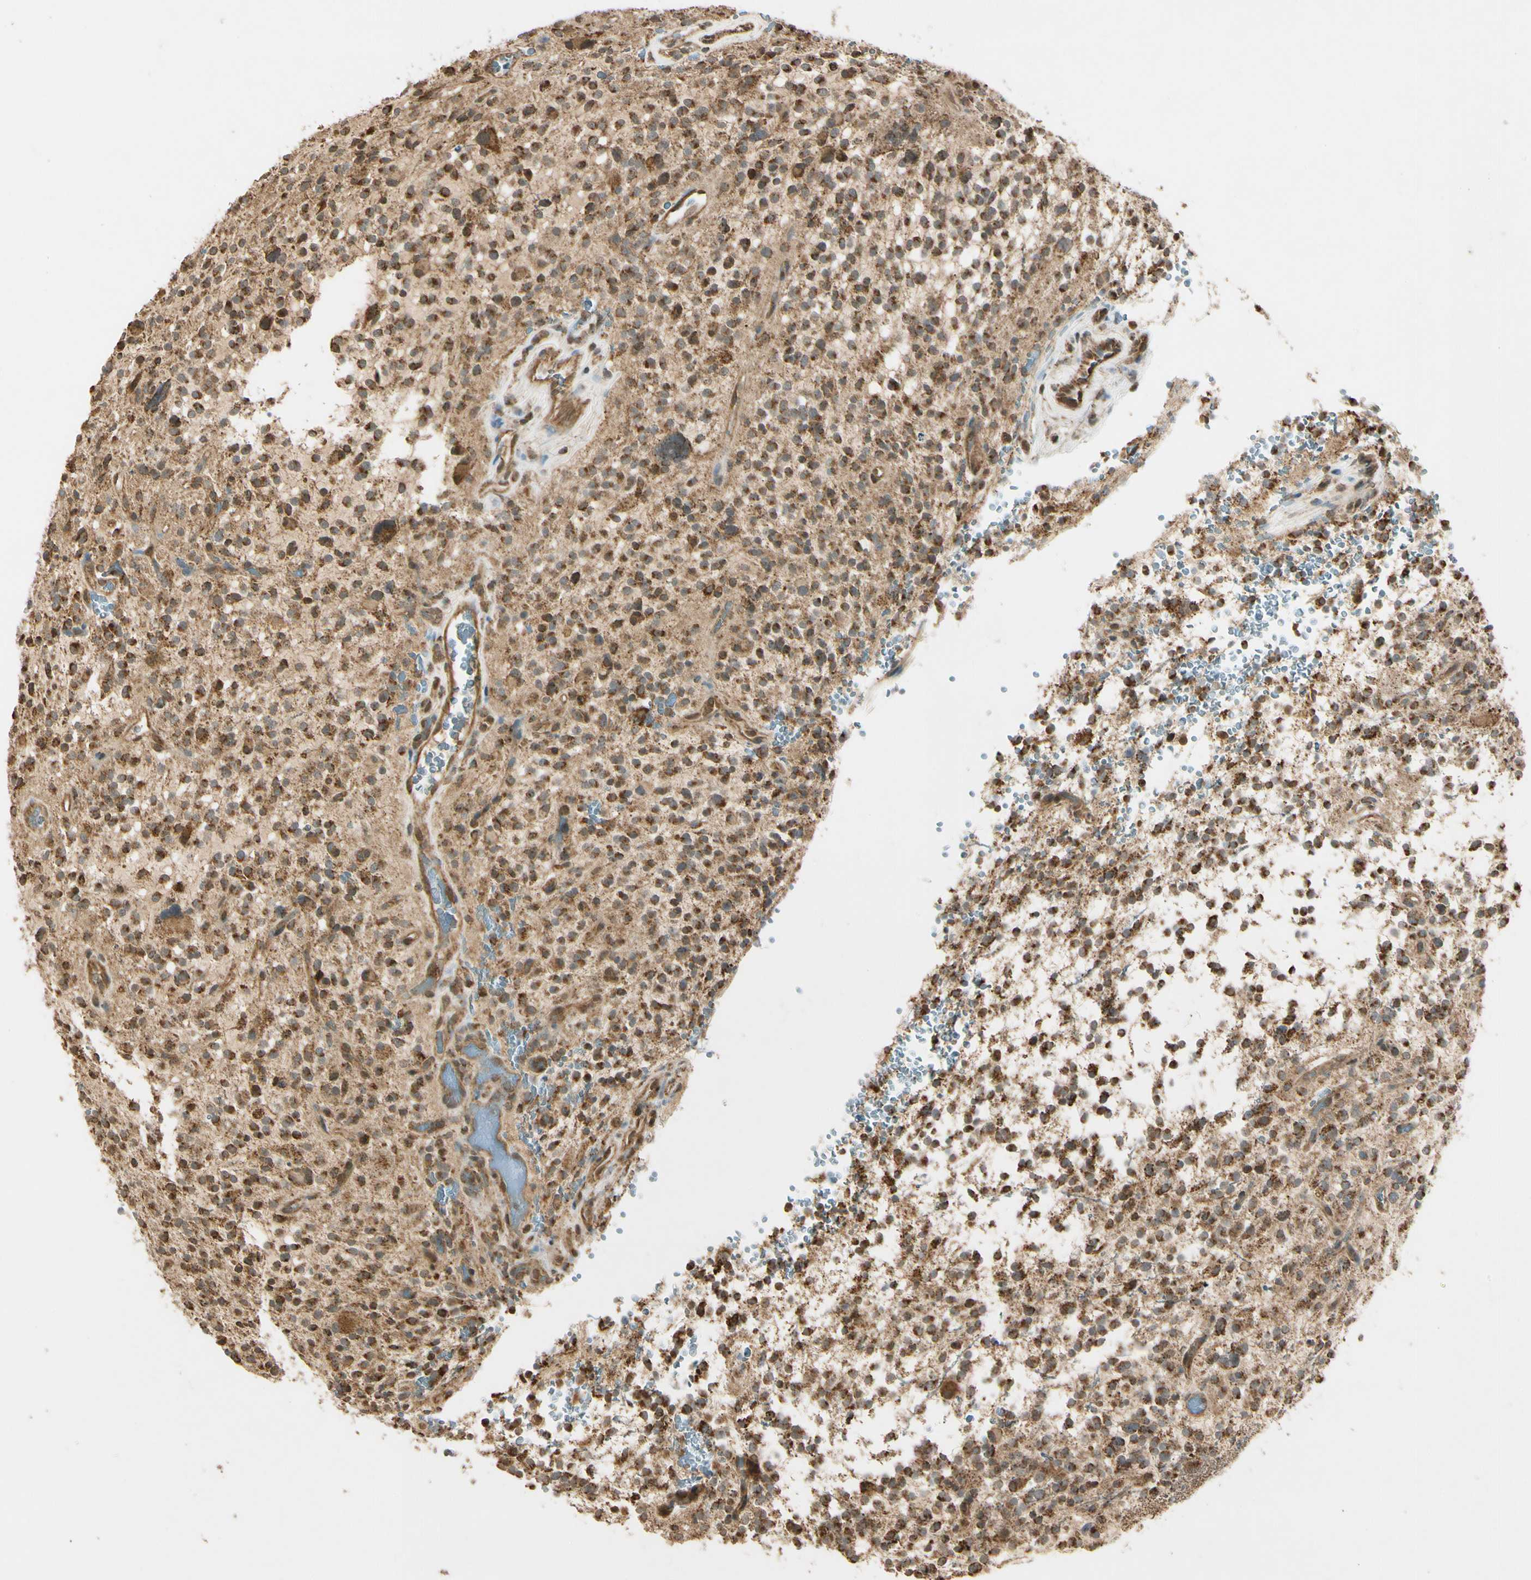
{"staining": {"intensity": "moderate", "quantity": ">75%", "location": "cytoplasmic/membranous"}, "tissue": "glioma", "cell_type": "Tumor cells", "image_type": "cancer", "snomed": [{"axis": "morphology", "description": "Glioma, malignant, High grade"}, {"axis": "topography", "description": "Brain"}], "caption": "Glioma stained with immunohistochemistry (IHC) displays moderate cytoplasmic/membranous positivity in about >75% of tumor cells.", "gene": "PRDX5", "patient": {"sex": "male", "age": 48}}